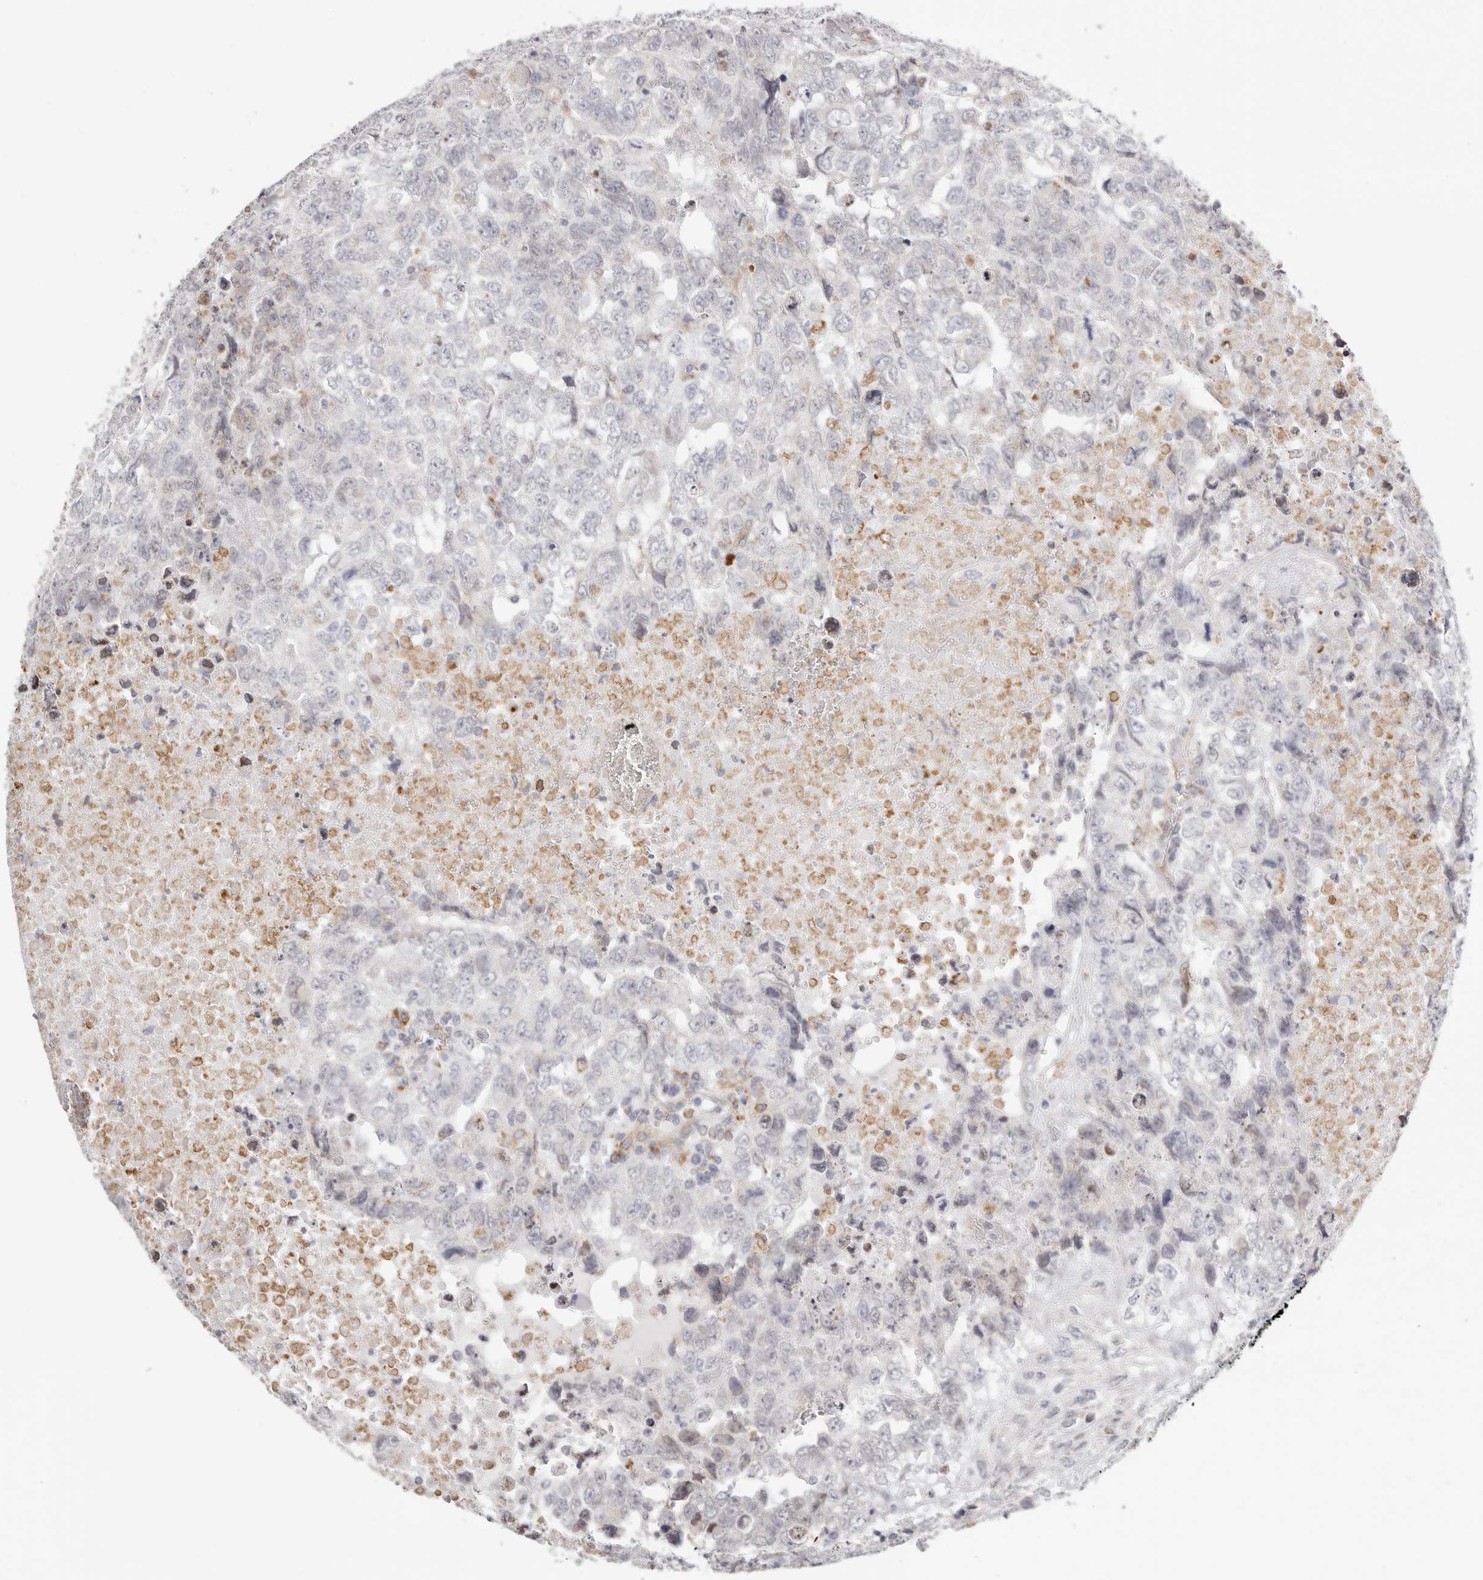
{"staining": {"intensity": "negative", "quantity": "none", "location": "none"}, "tissue": "testis cancer", "cell_type": "Tumor cells", "image_type": "cancer", "snomed": [{"axis": "morphology", "description": "Carcinoma, Embryonal, NOS"}, {"axis": "topography", "description": "Testis"}], "caption": "Human embryonal carcinoma (testis) stained for a protein using immunohistochemistry (IHC) displays no expression in tumor cells.", "gene": "IL32", "patient": {"sex": "male", "age": 37}}